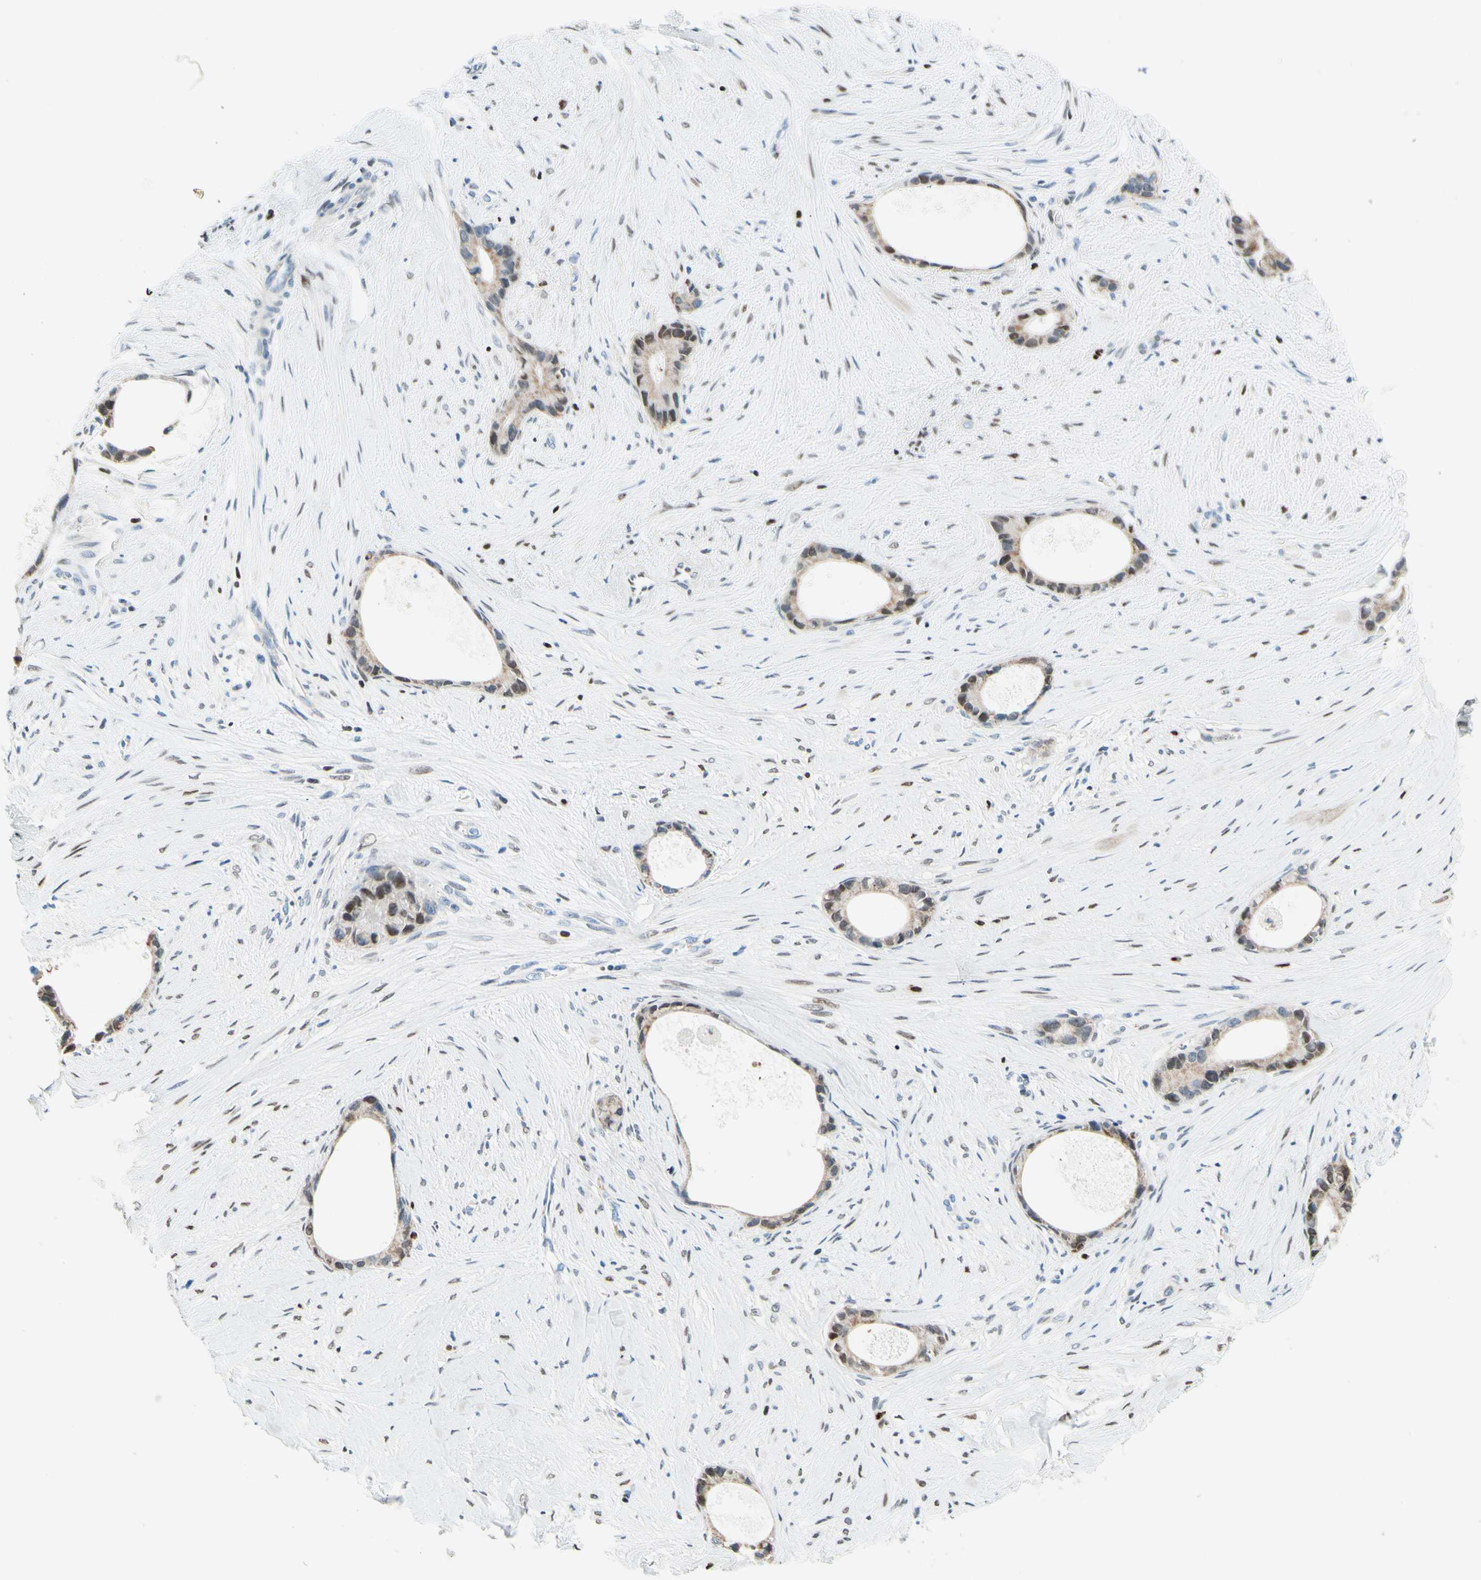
{"staining": {"intensity": "weak", "quantity": ">75%", "location": "cytoplasmic/membranous,nuclear"}, "tissue": "liver cancer", "cell_type": "Tumor cells", "image_type": "cancer", "snomed": [{"axis": "morphology", "description": "Cholangiocarcinoma"}, {"axis": "topography", "description": "Liver"}], "caption": "A brown stain labels weak cytoplasmic/membranous and nuclear staining of a protein in cholangiocarcinoma (liver) tumor cells.", "gene": "CBX7", "patient": {"sex": "female", "age": 55}}